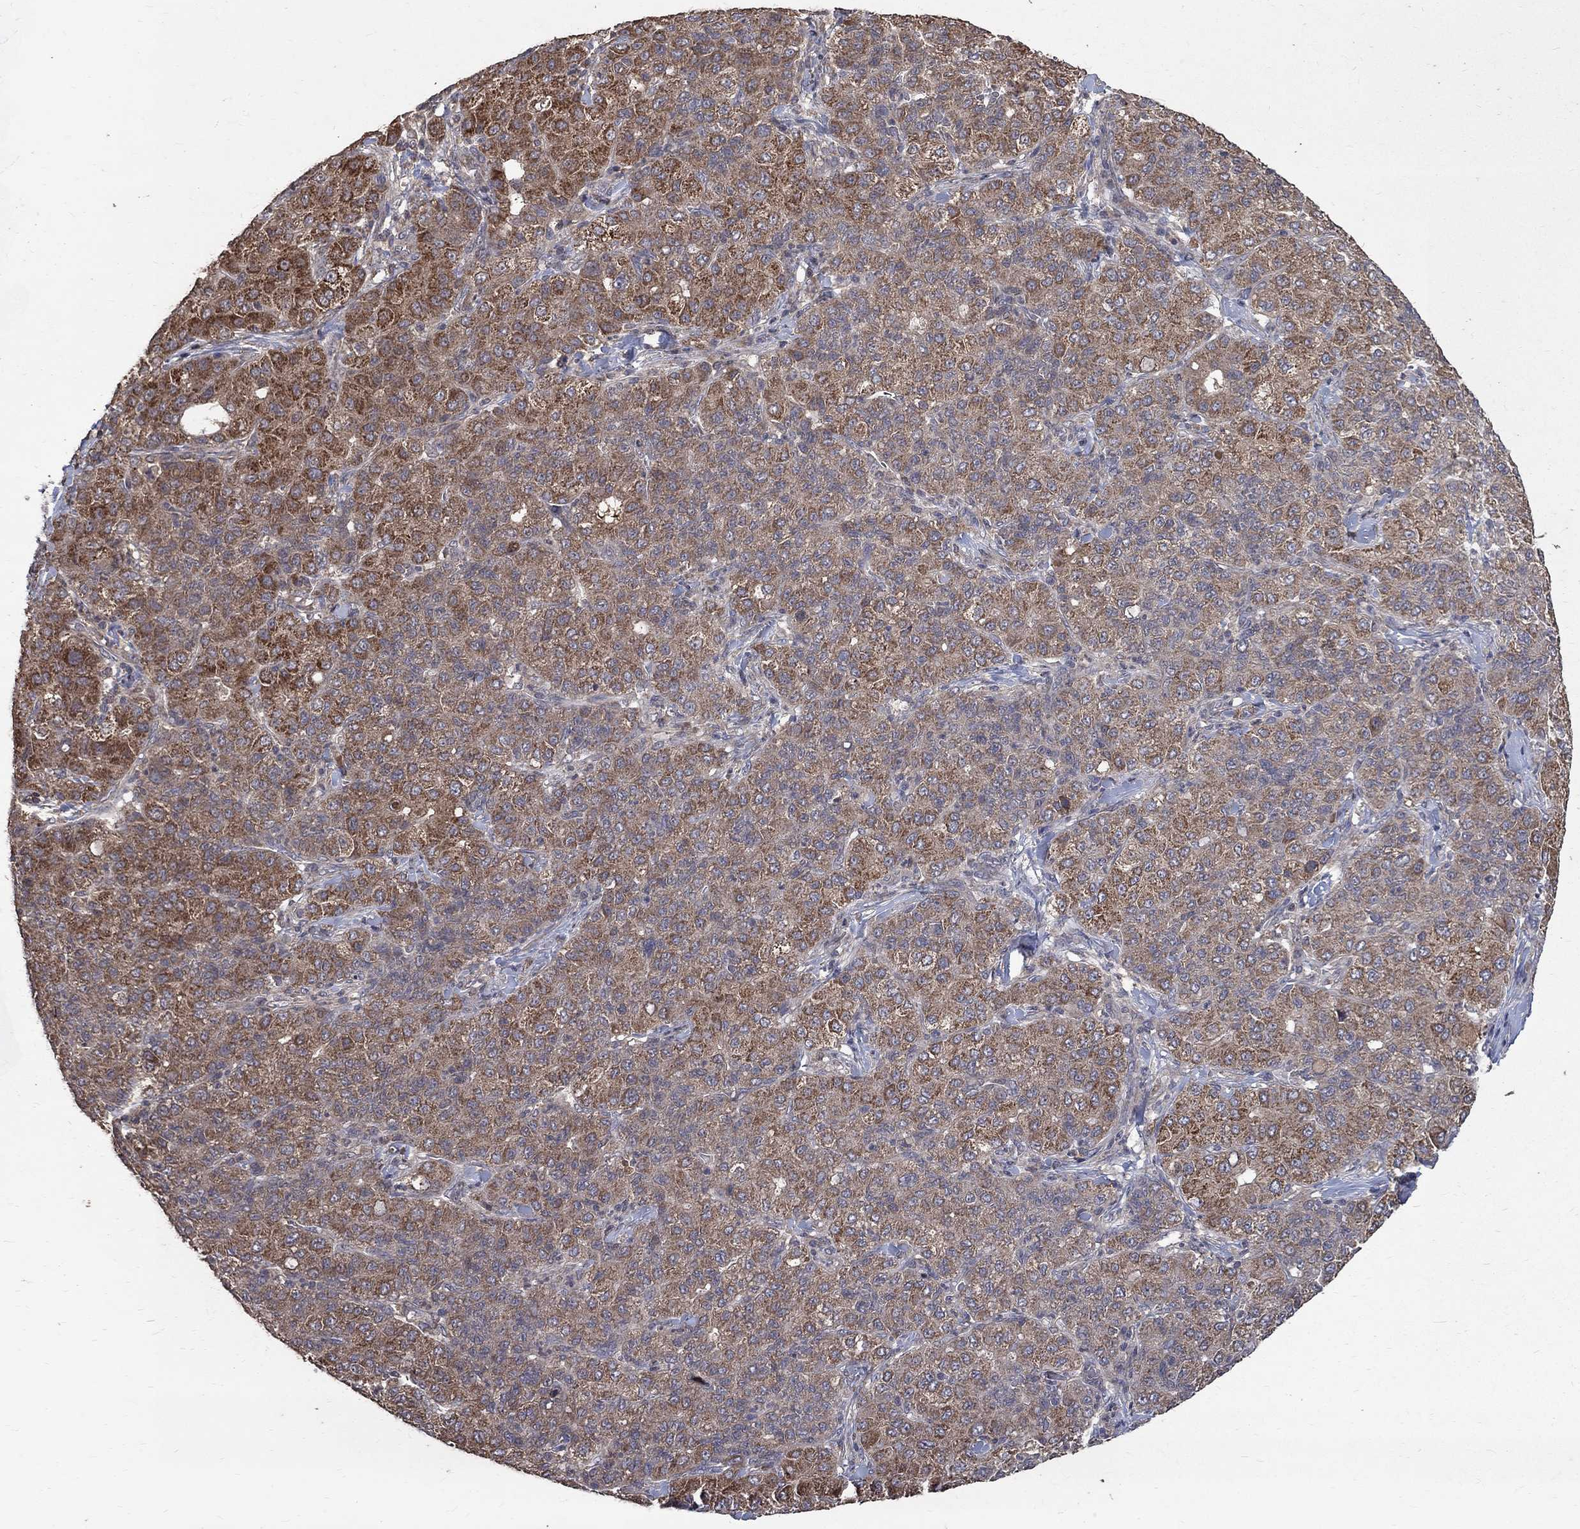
{"staining": {"intensity": "strong", "quantity": "<25%", "location": "cytoplasmic/membranous"}, "tissue": "liver cancer", "cell_type": "Tumor cells", "image_type": "cancer", "snomed": [{"axis": "morphology", "description": "Carcinoma, Hepatocellular, NOS"}, {"axis": "topography", "description": "Liver"}], "caption": "Immunohistochemistry (IHC) (DAB) staining of liver hepatocellular carcinoma reveals strong cytoplasmic/membranous protein staining in approximately <25% of tumor cells.", "gene": "C17orf75", "patient": {"sex": "male", "age": 65}}